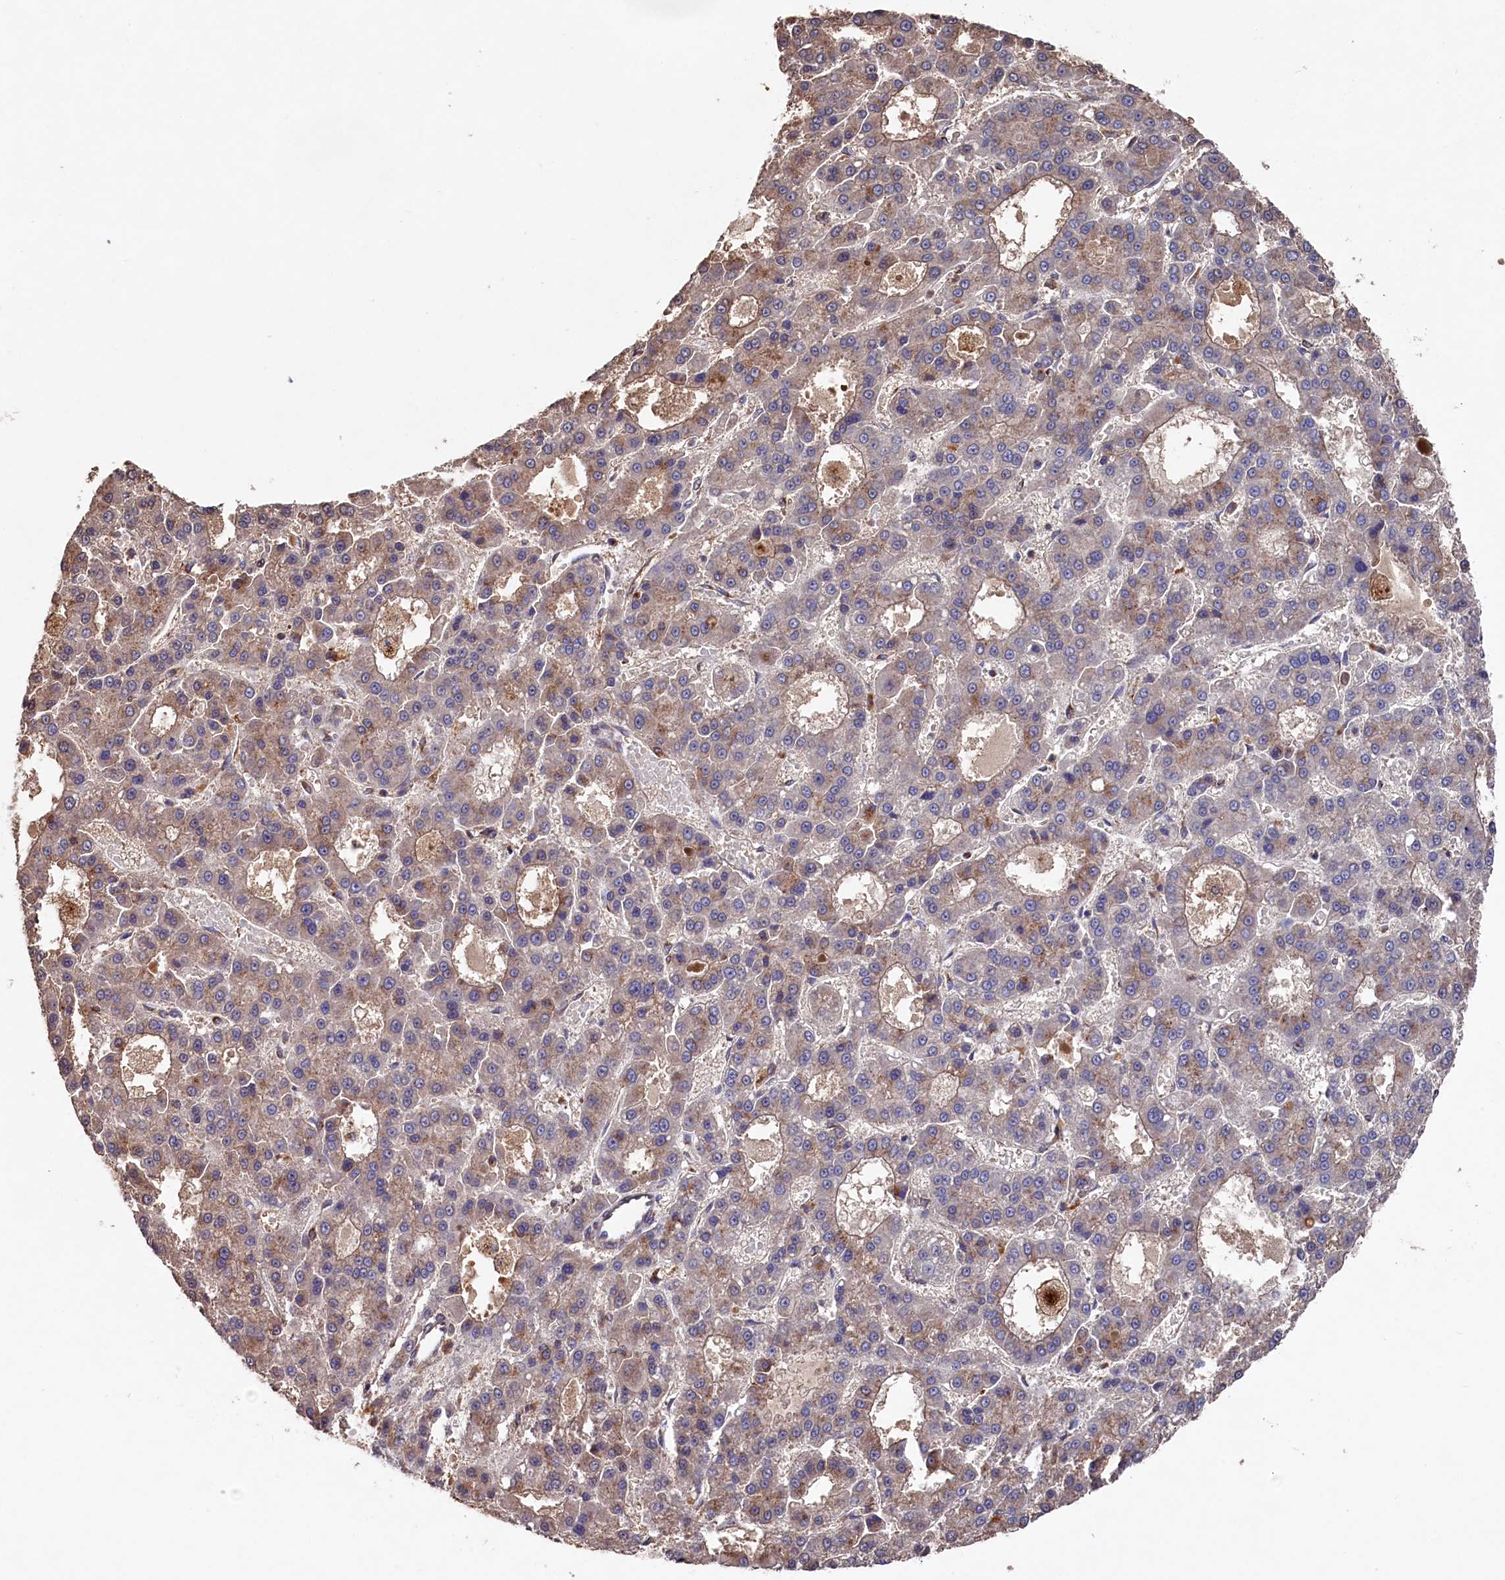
{"staining": {"intensity": "weak", "quantity": "25%-75%", "location": "cytoplasmic/membranous"}, "tissue": "liver cancer", "cell_type": "Tumor cells", "image_type": "cancer", "snomed": [{"axis": "morphology", "description": "Carcinoma, Hepatocellular, NOS"}, {"axis": "topography", "description": "Liver"}], "caption": "Human liver hepatocellular carcinoma stained with a protein marker shows weak staining in tumor cells.", "gene": "NAA60", "patient": {"sex": "male", "age": 70}}